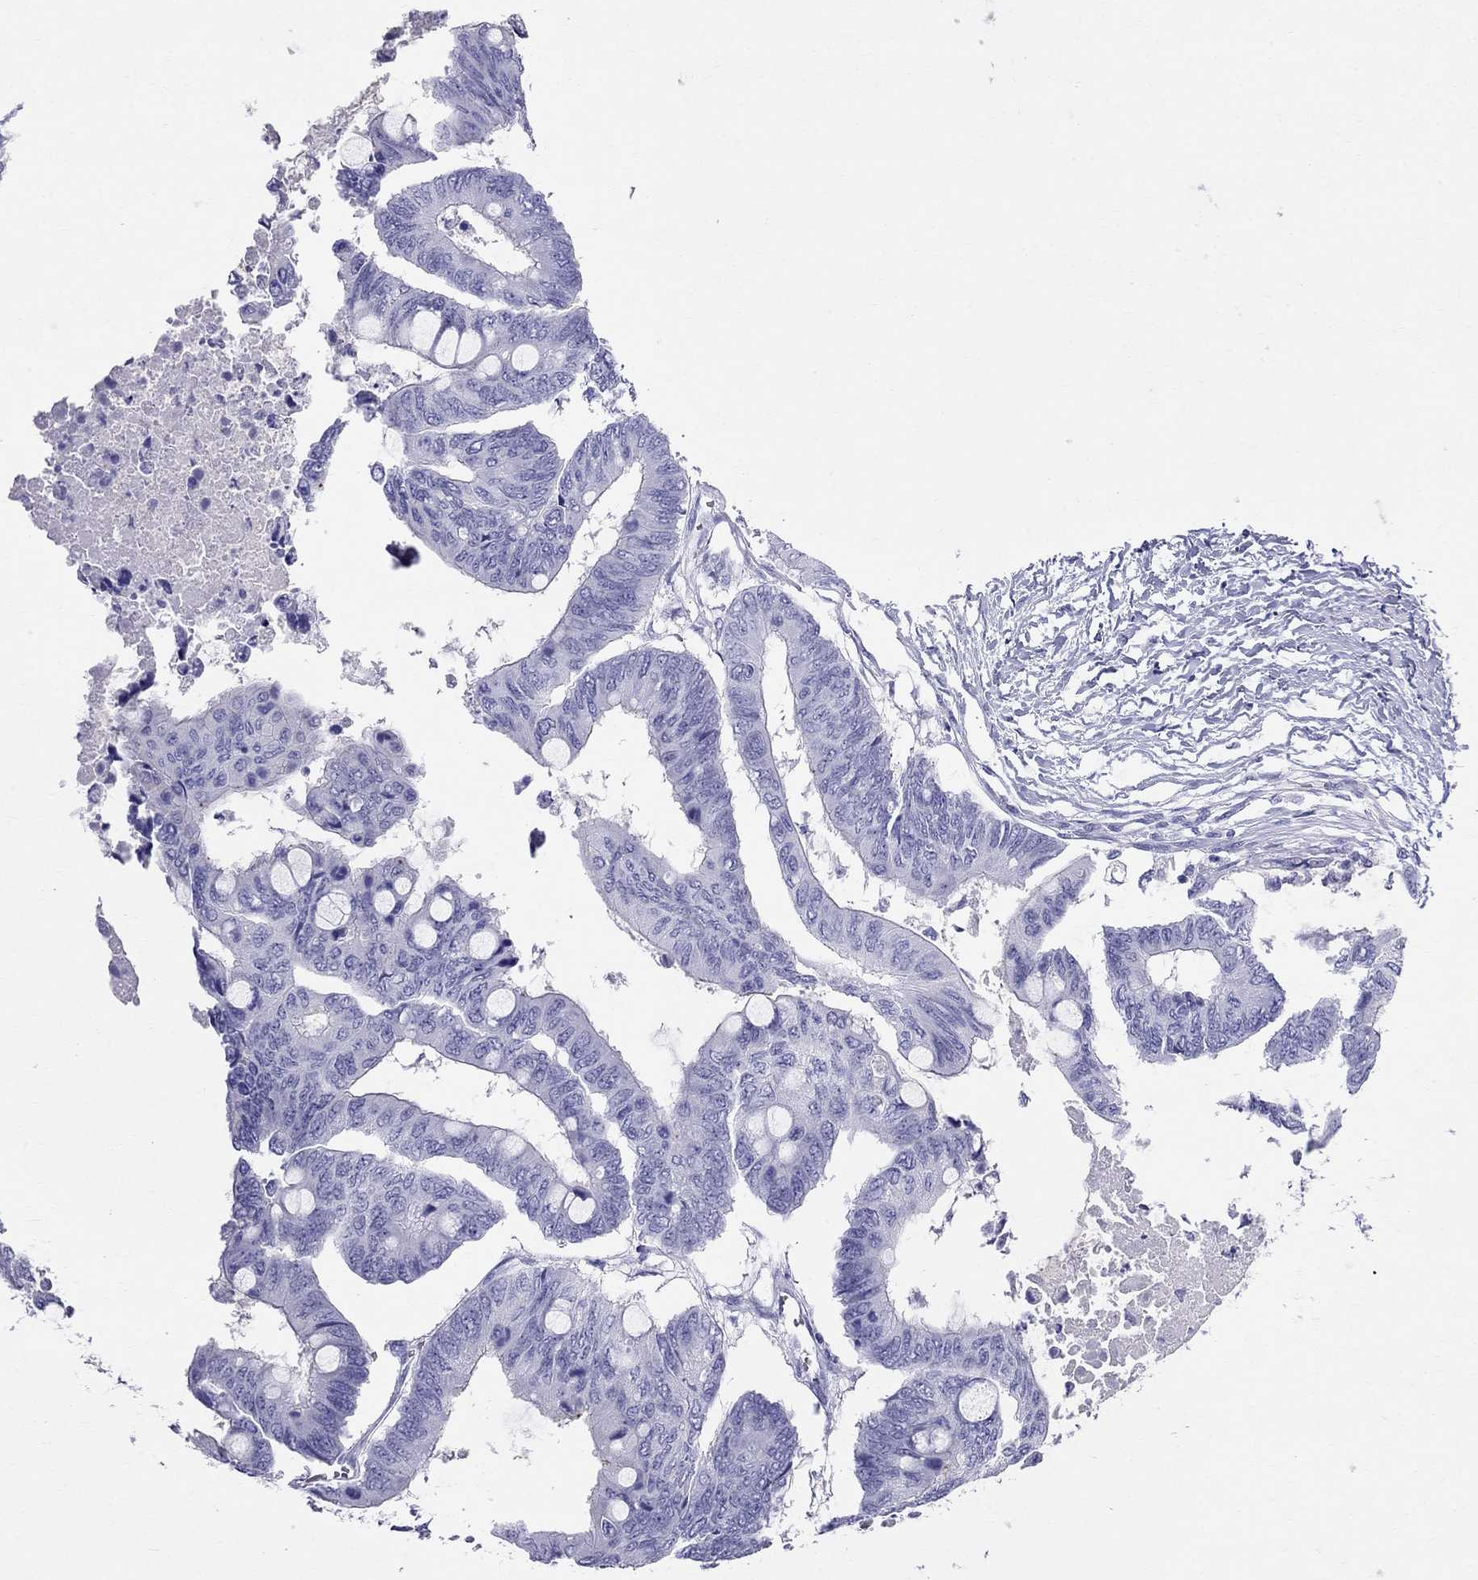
{"staining": {"intensity": "negative", "quantity": "none", "location": "none"}, "tissue": "colorectal cancer", "cell_type": "Tumor cells", "image_type": "cancer", "snomed": [{"axis": "morphology", "description": "Normal tissue, NOS"}, {"axis": "morphology", "description": "Adenocarcinoma, NOS"}, {"axis": "topography", "description": "Rectum"}, {"axis": "topography", "description": "Peripheral nerve tissue"}], "caption": "This is an IHC histopathology image of human adenocarcinoma (colorectal). There is no staining in tumor cells.", "gene": "DNAAF6", "patient": {"sex": "male", "age": 92}}